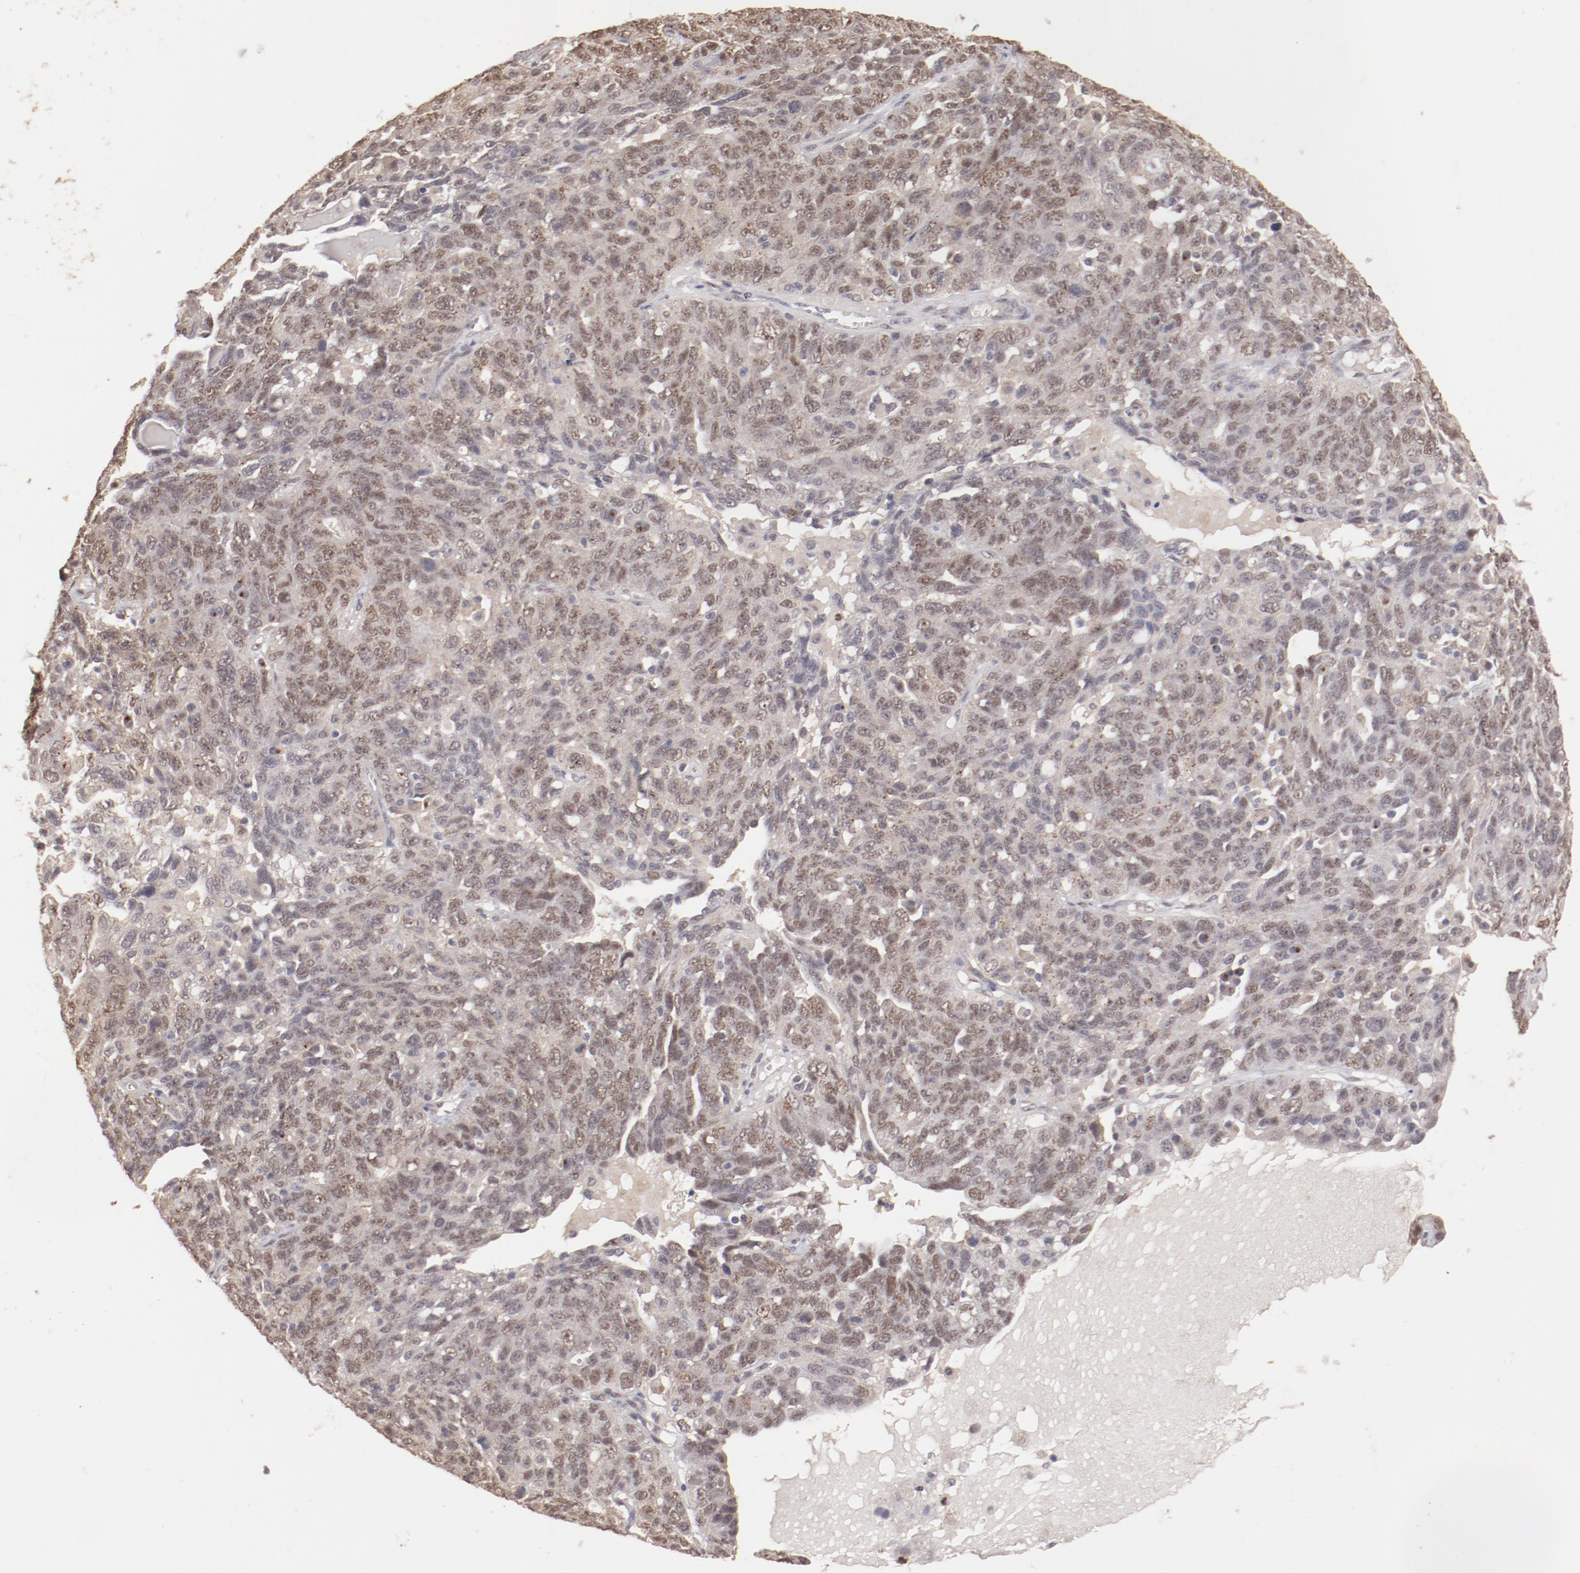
{"staining": {"intensity": "weak", "quantity": "25%-75%", "location": "nuclear"}, "tissue": "ovarian cancer", "cell_type": "Tumor cells", "image_type": "cancer", "snomed": [{"axis": "morphology", "description": "Cystadenocarcinoma, serous, NOS"}, {"axis": "topography", "description": "Ovary"}], "caption": "Immunohistochemical staining of human ovarian cancer shows low levels of weak nuclear positivity in about 25%-75% of tumor cells. Ihc stains the protein in brown and the nuclei are stained blue.", "gene": "NFE2", "patient": {"sex": "female", "age": 71}}